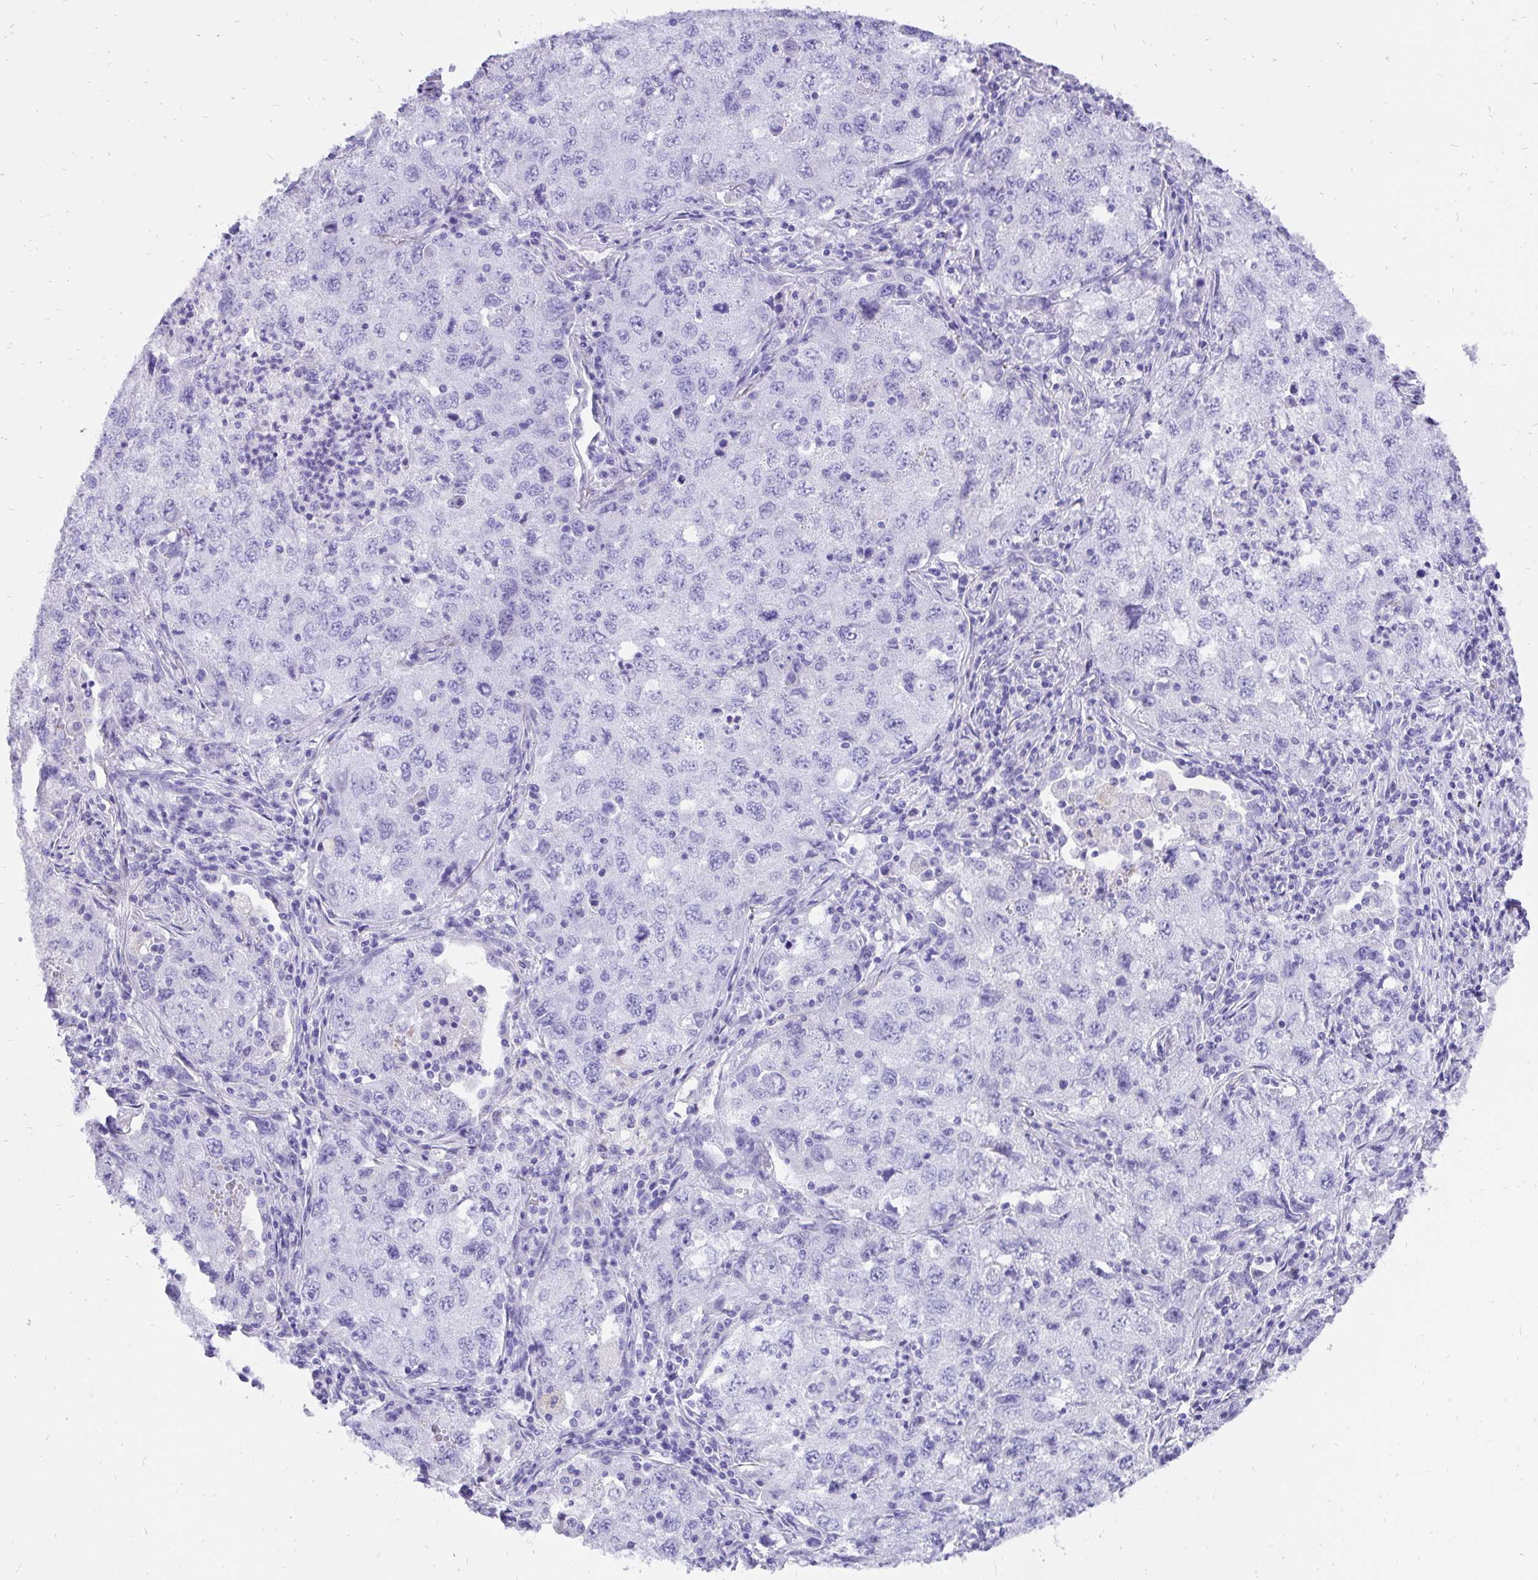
{"staining": {"intensity": "negative", "quantity": "none", "location": "none"}, "tissue": "lung cancer", "cell_type": "Tumor cells", "image_type": "cancer", "snomed": [{"axis": "morphology", "description": "Adenocarcinoma, NOS"}, {"axis": "topography", "description": "Lung"}], "caption": "Tumor cells show no significant protein expression in lung cancer (adenocarcinoma).", "gene": "KRT13", "patient": {"sex": "female", "age": 57}}